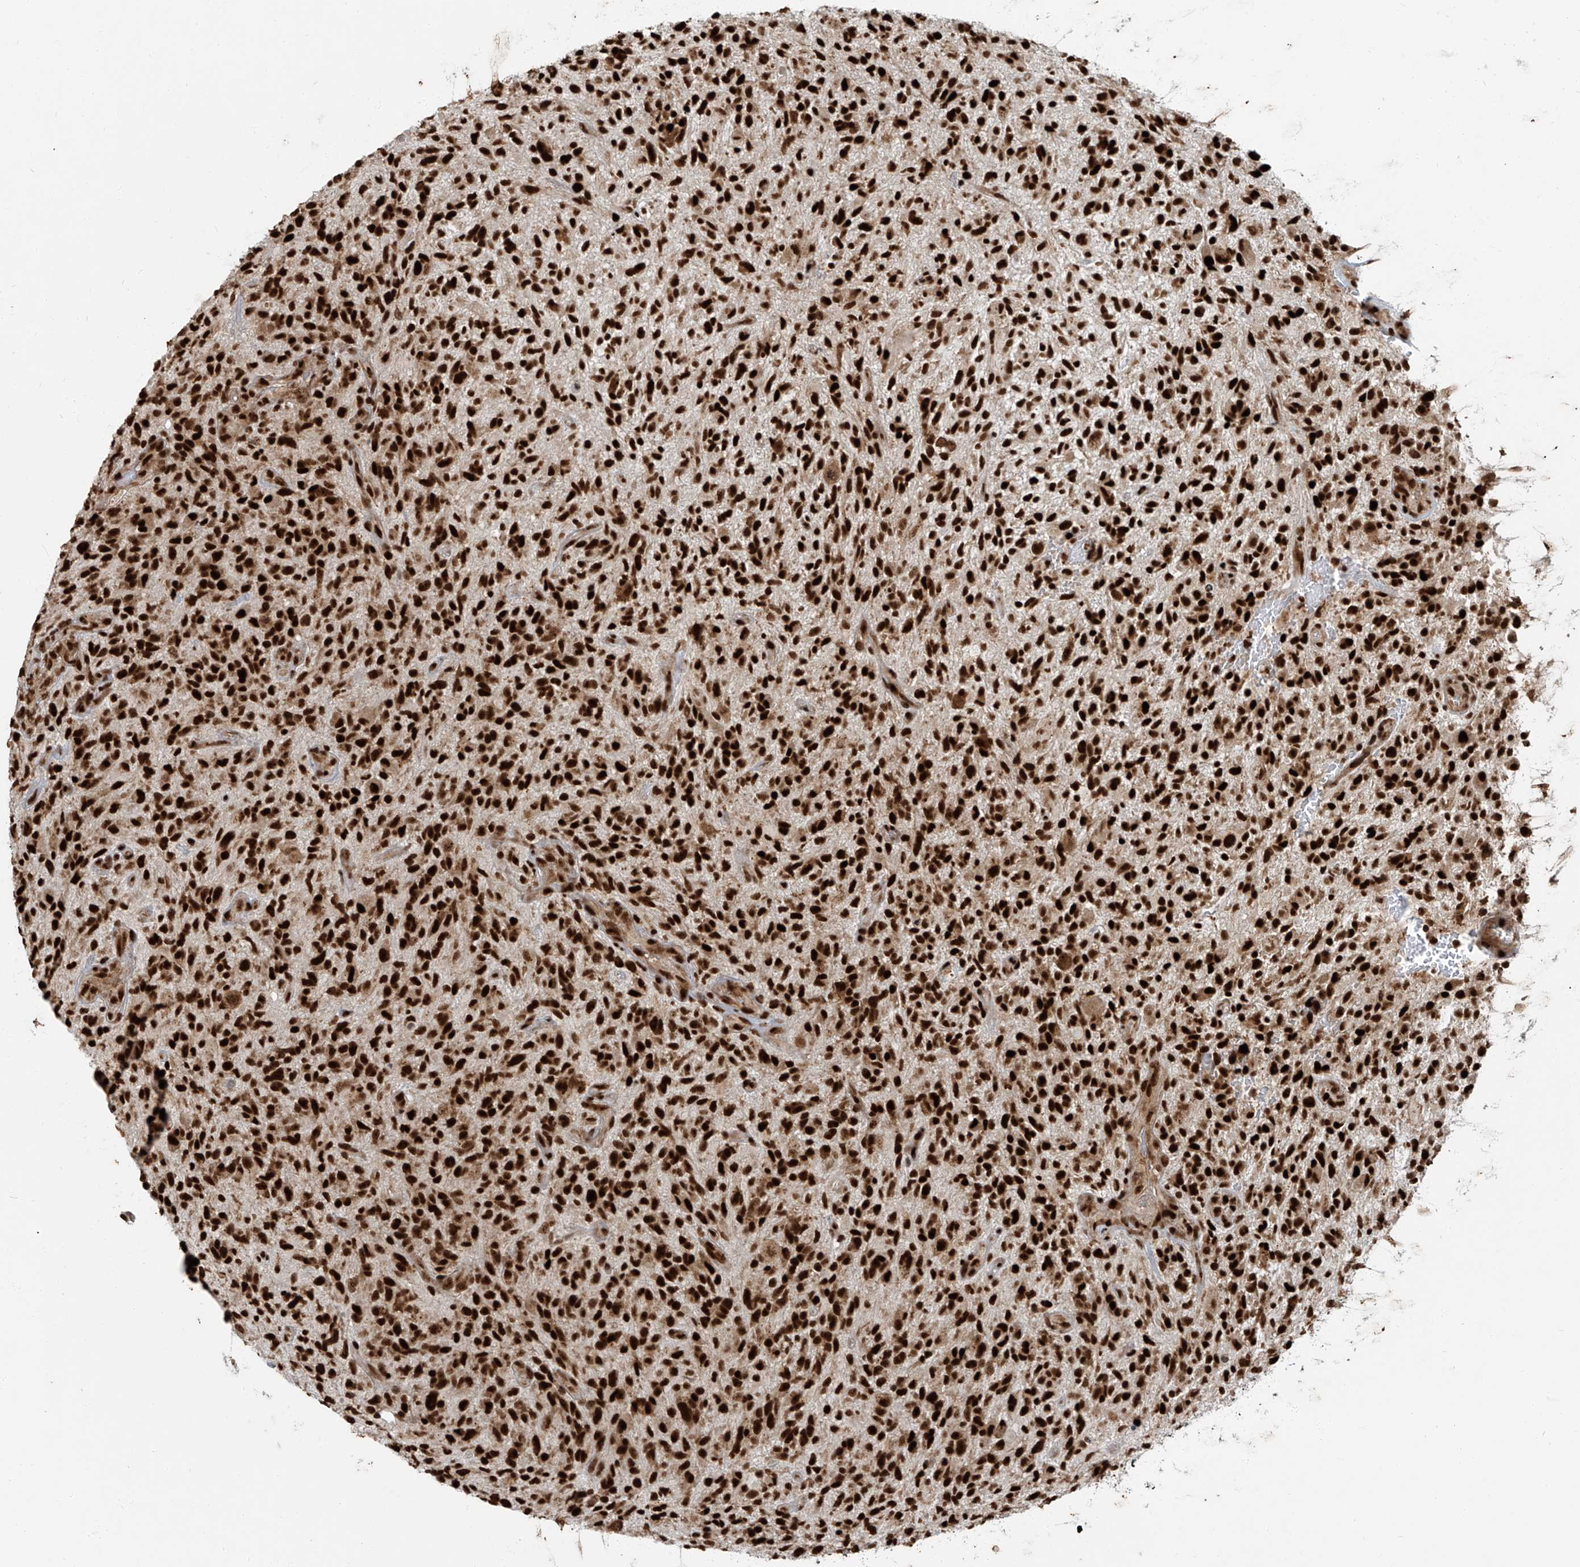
{"staining": {"intensity": "strong", "quantity": ">75%", "location": "nuclear"}, "tissue": "glioma", "cell_type": "Tumor cells", "image_type": "cancer", "snomed": [{"axis": "morphology", "description": "Glioma, malignant, High grade"}, {"axis": "topography", "description": "Brain"}], "caption": "An immunohistochemistry histopathology image of tumor tissue is shown. Protein staining in brown labels strong nuclear positivity in glioma within tumor cells. (brown staining indicates protein expression, while blue staining denotes nuclei).", "gene": "FAM193B", "patient": {"sex": "male", "age": 47}}